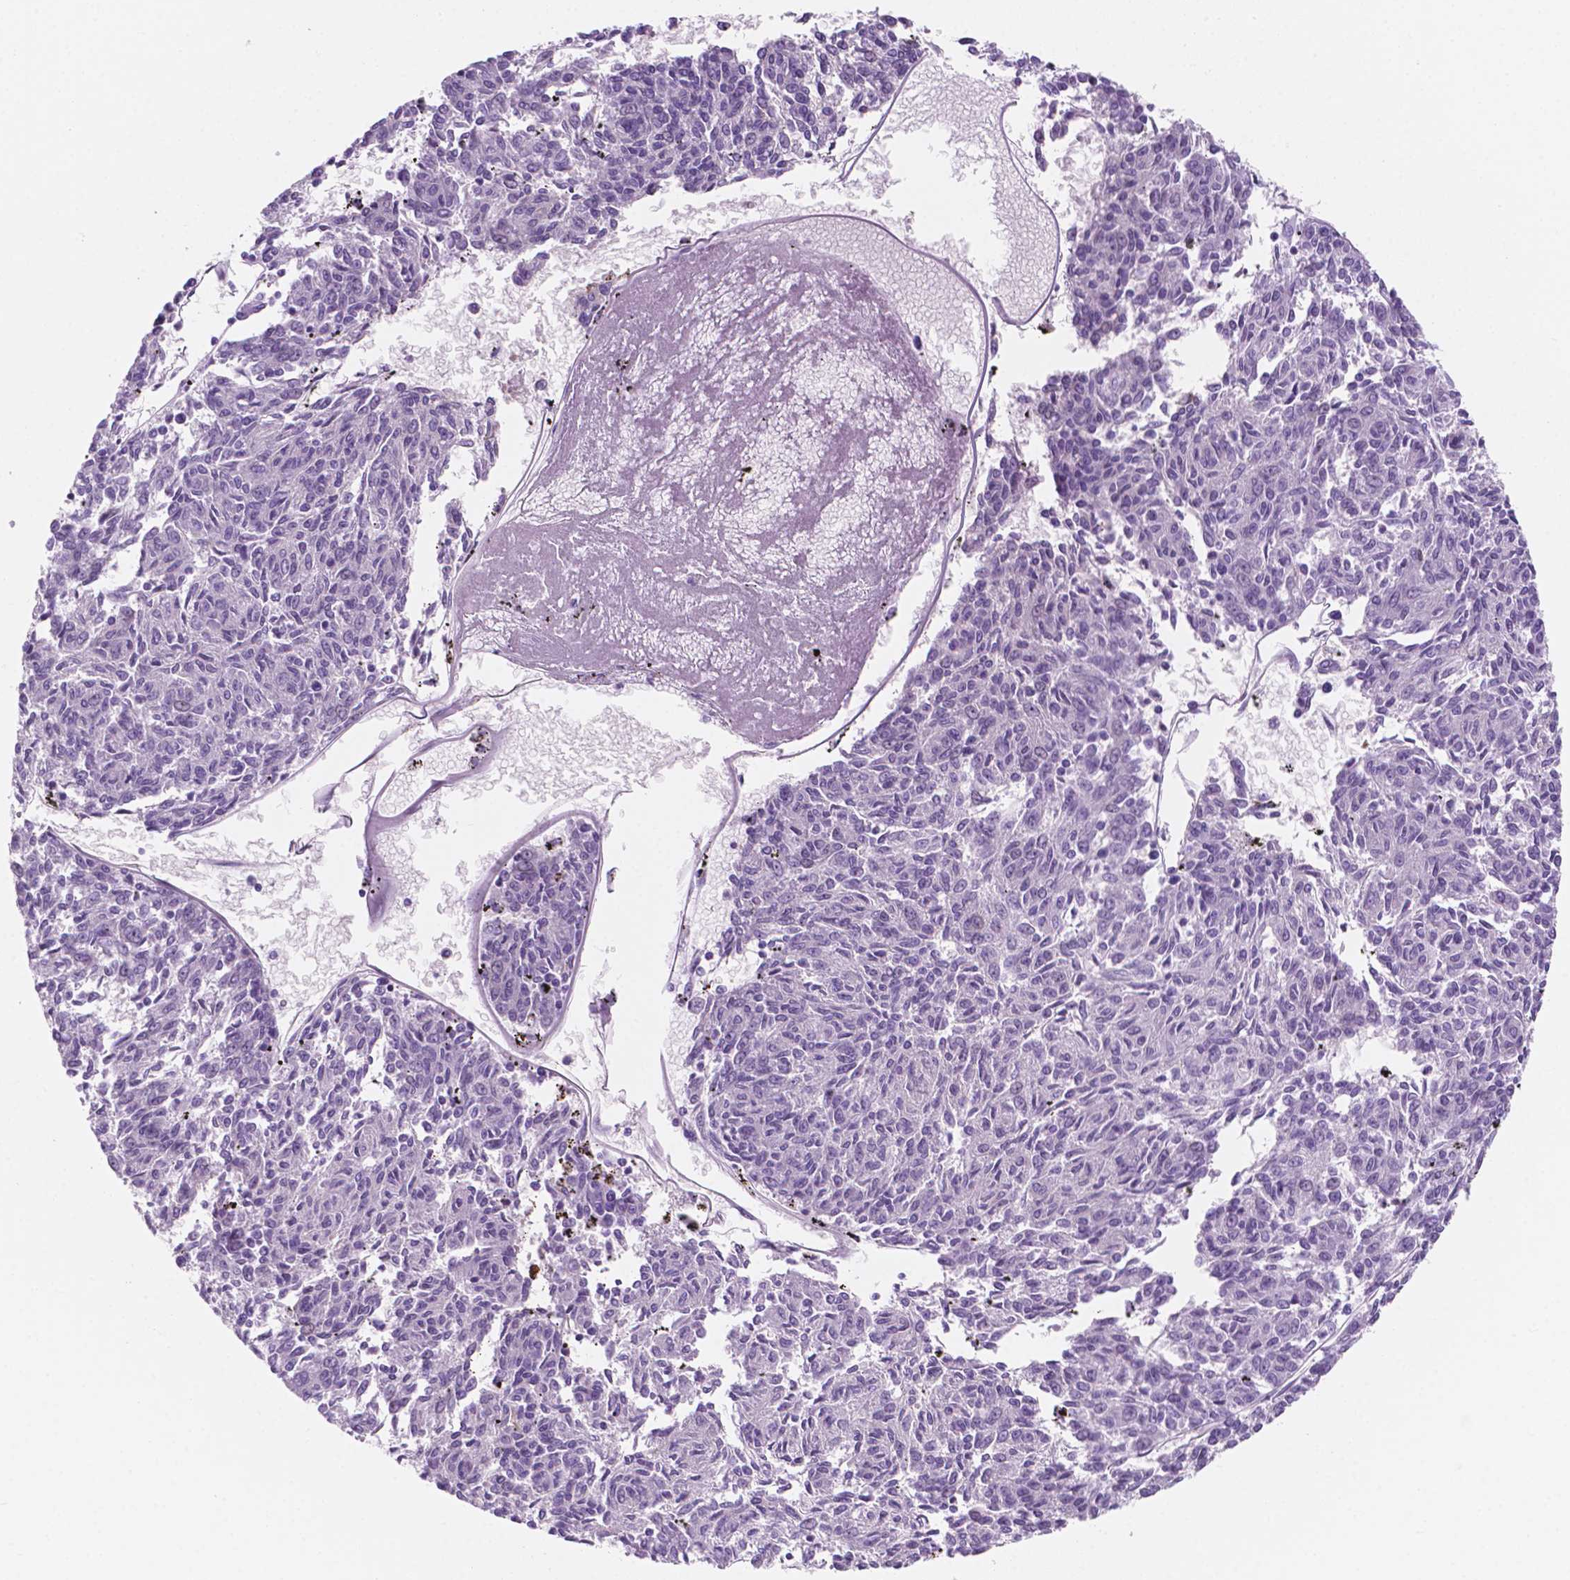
{"staining": {"intensity": "negative", "quantity": "none", "location": "none"}, "tissue": "melanoma", "cell_type": "Tumor cells", "image_type": "cancer", "snomed": [{"axis": "morphology", "description": "Malignant melanoma, NOS"}, {"axis": "topography", "description": "Skin"}], "caption": "Immunohistochemical staining of melanoma exhibits no significant staining in tumor cells. (DAB (3,3'-diaminobenzidine) immunohistochemistry, high magnification).", "gene": "EPPK1", "patient": {"sex": "female", "age": 72}}